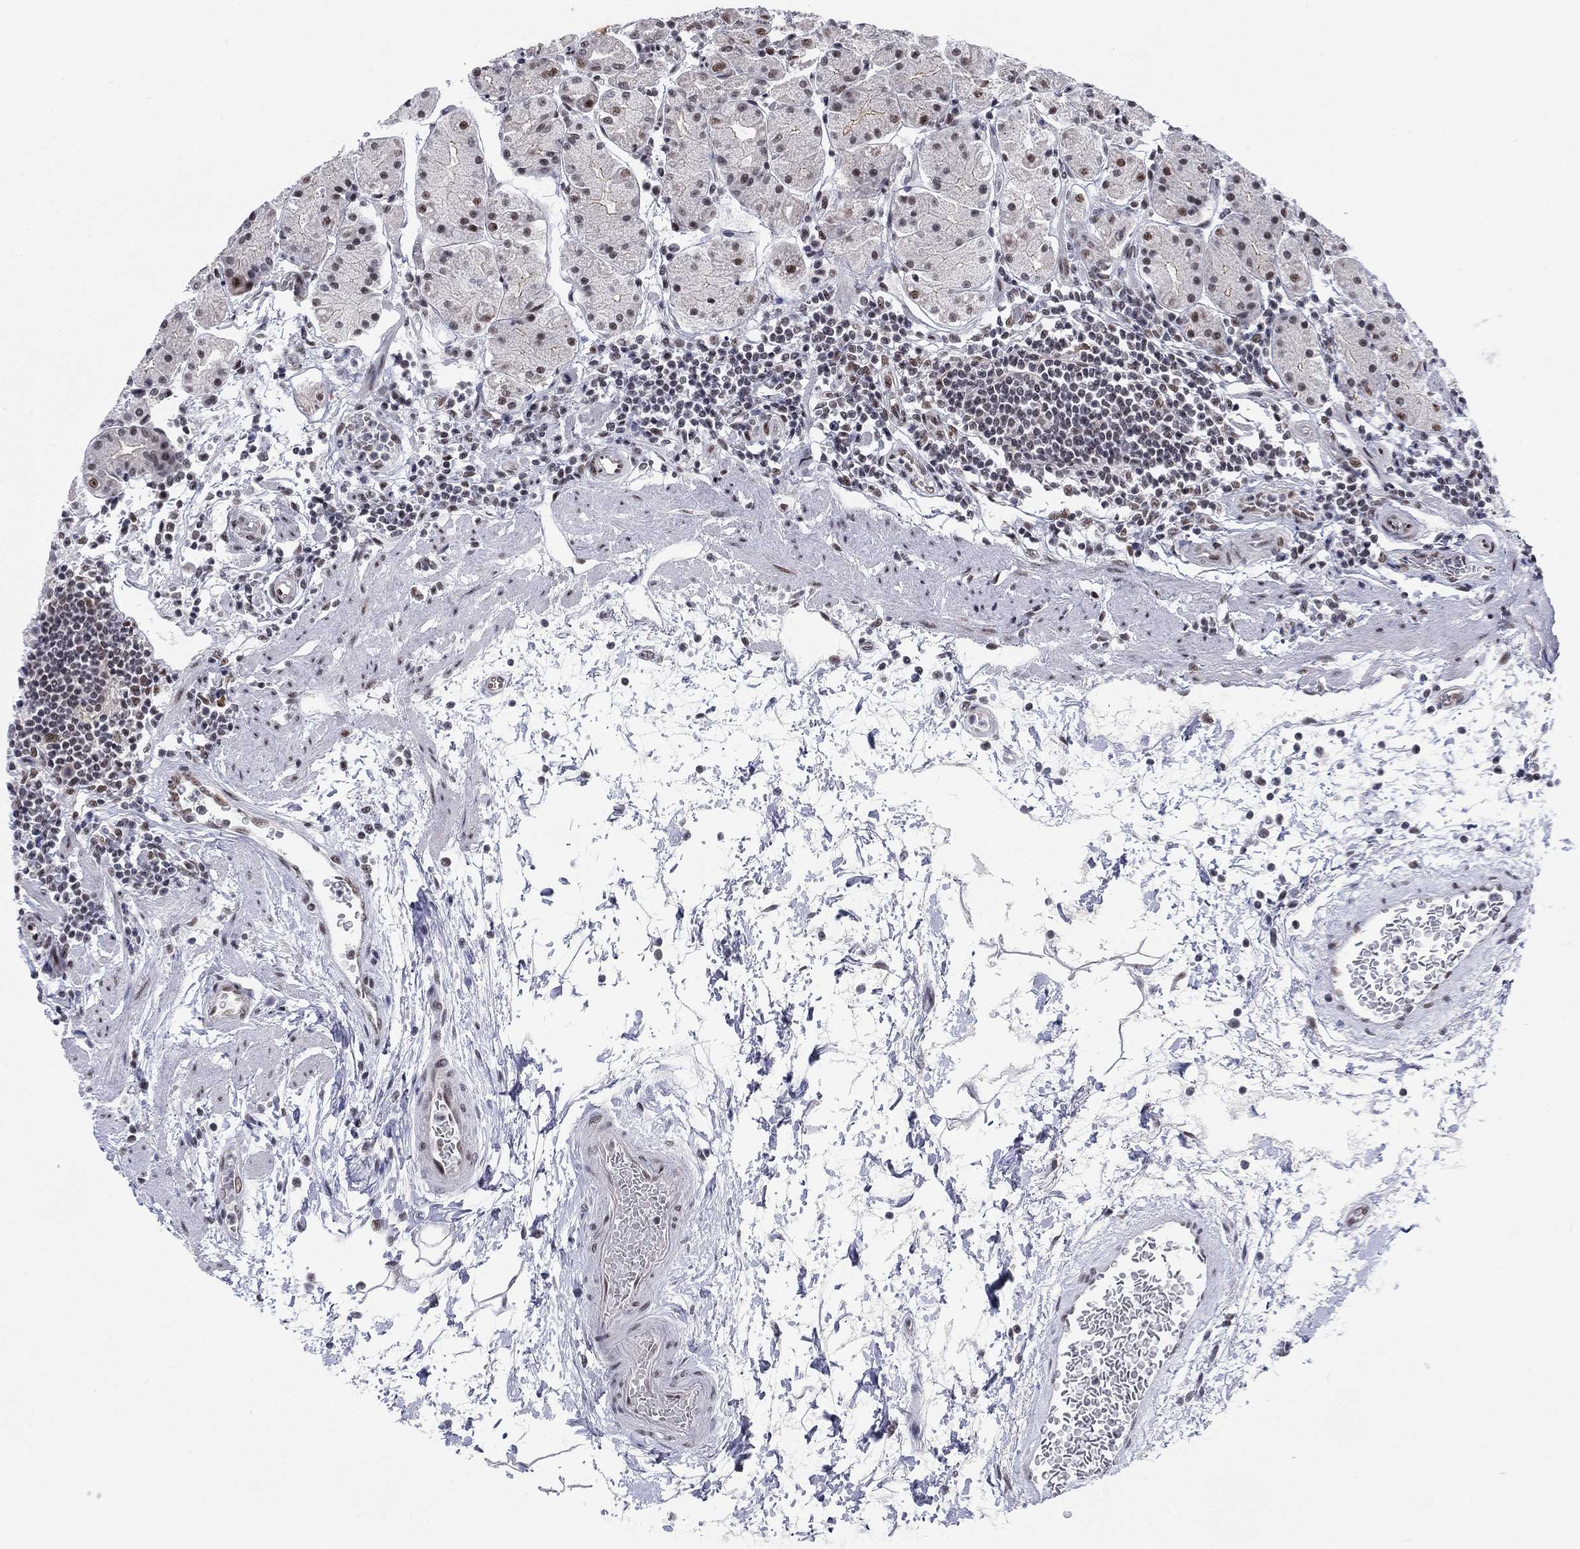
{"staining": {"intensity": "moderate", "quantity": "<25%", "location": "nuclear"}, "tissue": "stomach", "cell_type": "Glandular cells", "image_type": "normal", "snomed": [{"axis": "morphology", "description": "Normal tissue, NOS"}, {"axis": "topography", "description": "Stomach"}], "caption": "Immunohistochemical staining of normal human stomach demonstrates moderate nuclear protein positivity in about <25% of glandular cells.", "gene": "FYTTD1", "patient": {"sex": "male", "age": 54}}